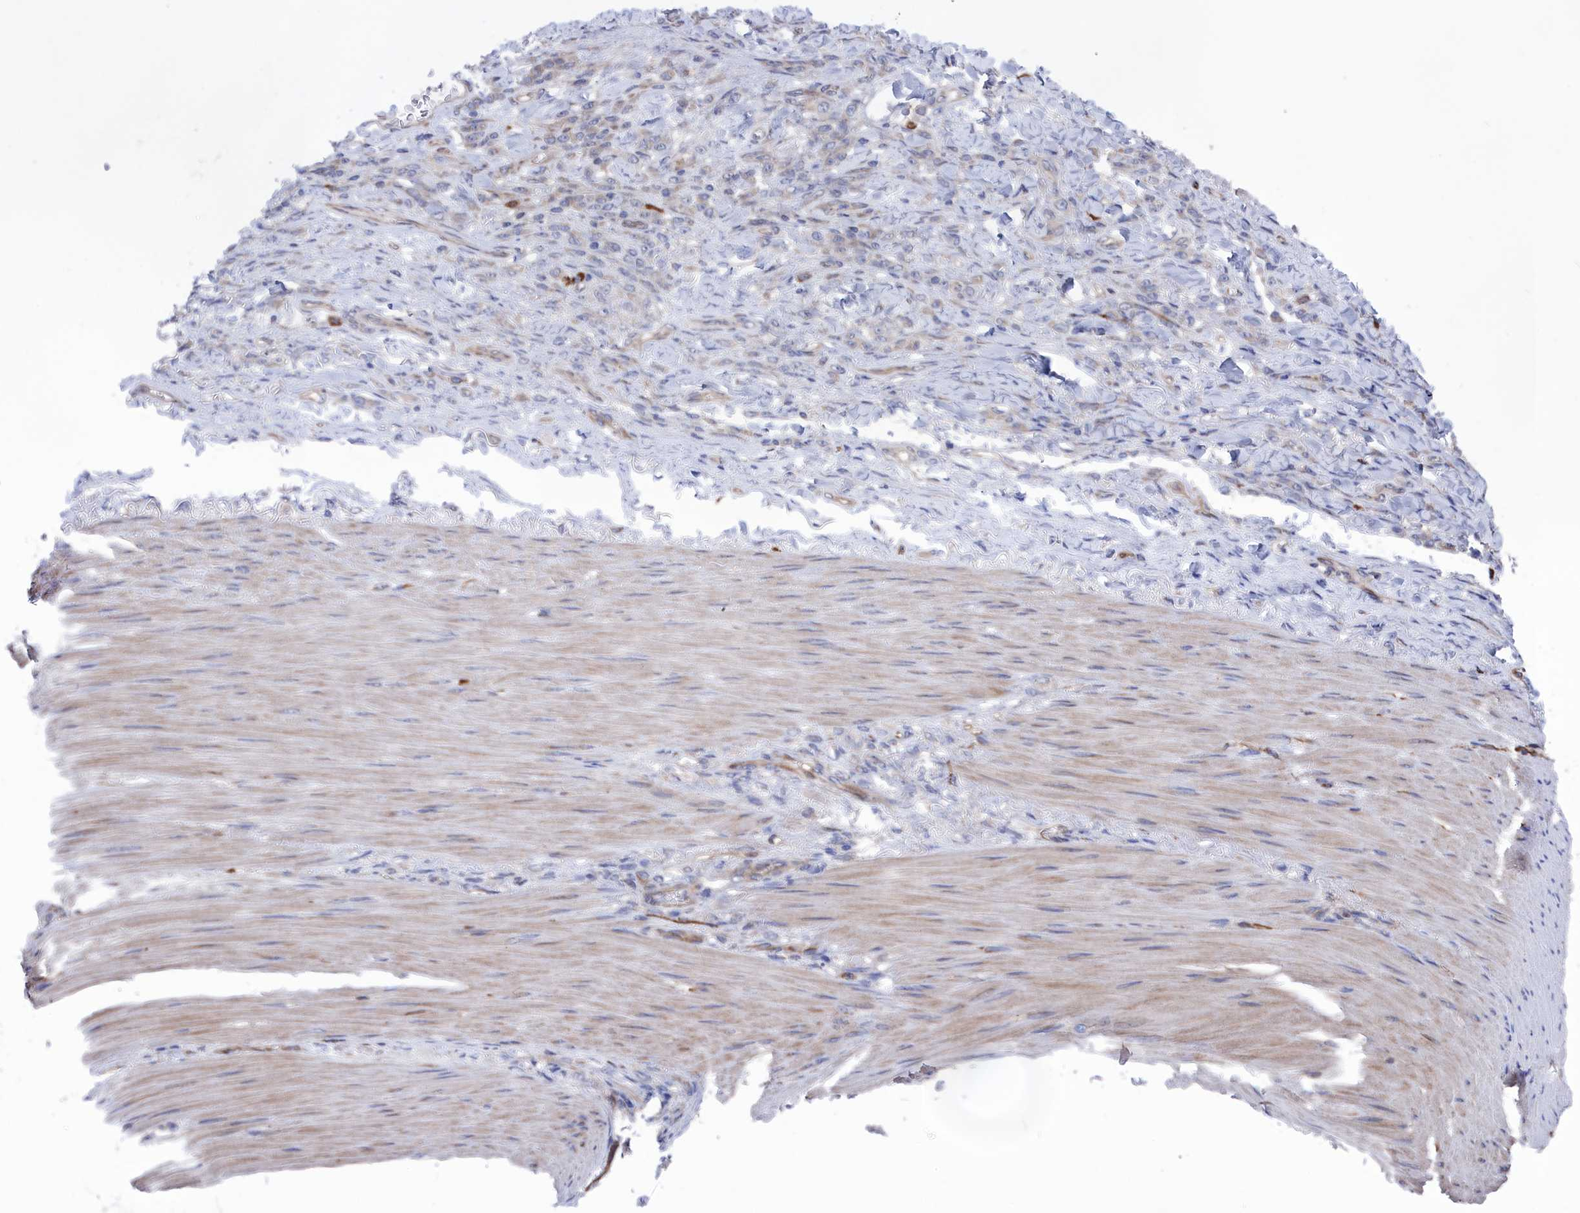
{"staining": {"intensity": "negative", "quantity": "none", "location": "none"}, "tissue": "stomach cancer", "cell_type": "Tumor cells", "image_type": "cancer", "snomed": [{"axis": "morphology", "description": "Normal tissue, NOS"}, {"axis": "morphology", "description": "Adenocarcinoma, NOS"}, {"axis": "topography", "description": "Stomach"}], "caption": "DAB immunohistochemical staining of stomach cancer (adenocarcinoma) exhibits no significant expression in tumor cells. The staining is performed using DAB brown chromogen with nuclei counter-stained in using hematoxylin.", "gene": "NUTF2", "patient": {"sex": "male", "age": 82}}